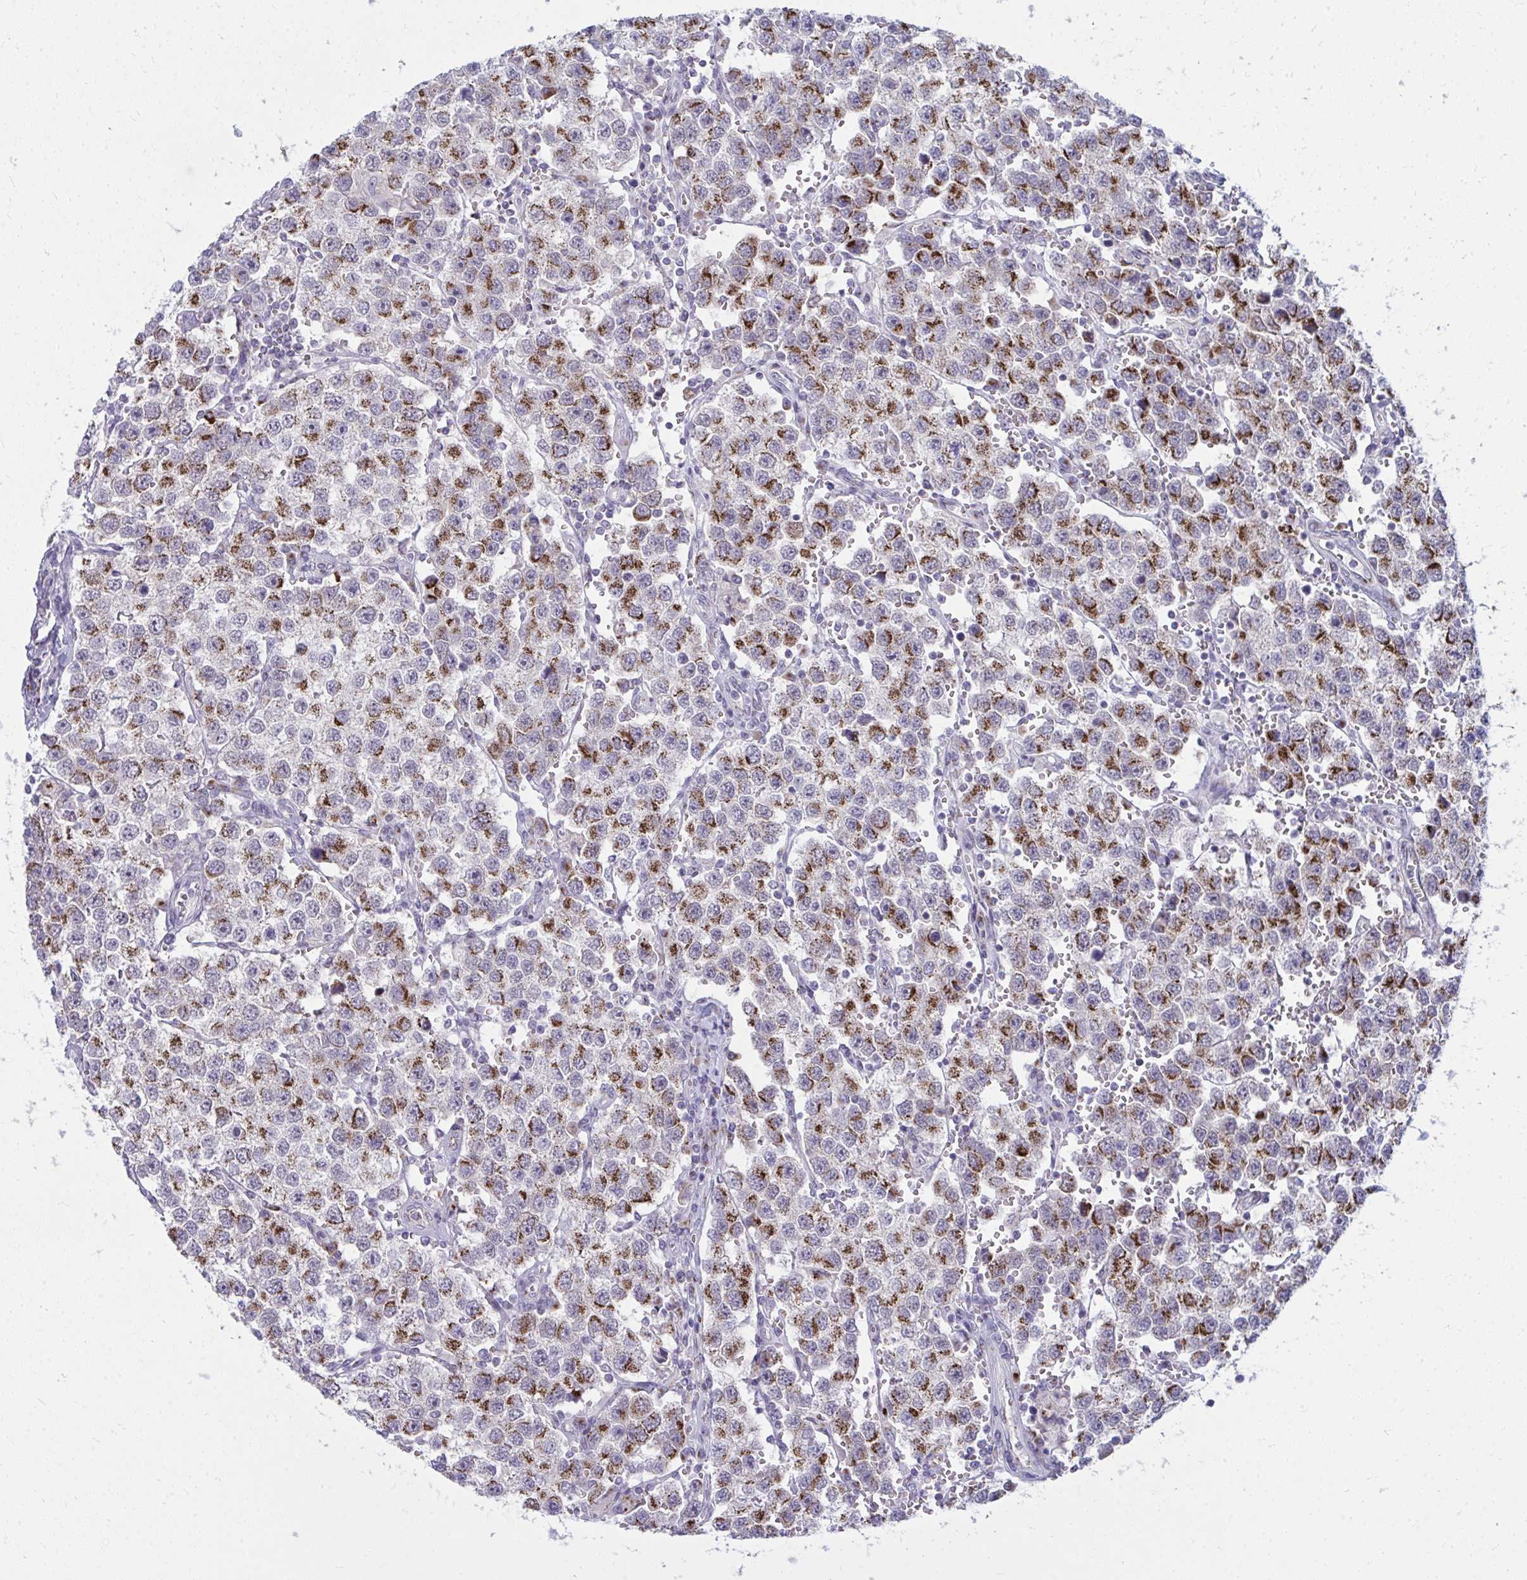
{"staining": {"intensity": "moderate", "quantity": ">75%", "location": "cytoplasmic/membranous"}, "tissue": "testis cancer", "cell_type": "Tumor cells", "image_type": "cancer", "snomed": [{"axis": "morphology", "description": "Seminoma, NOS"}, {"axis": "topography", "description": "Testis"}], "caption": "Immunohistochemical staining of human testis seminoma demonstrates moderate cytoplasmic/membranous protein expression in about >75% of tumor cells.", "gene": "DTX4", "patient": {"sex": "male", "age": 37}}